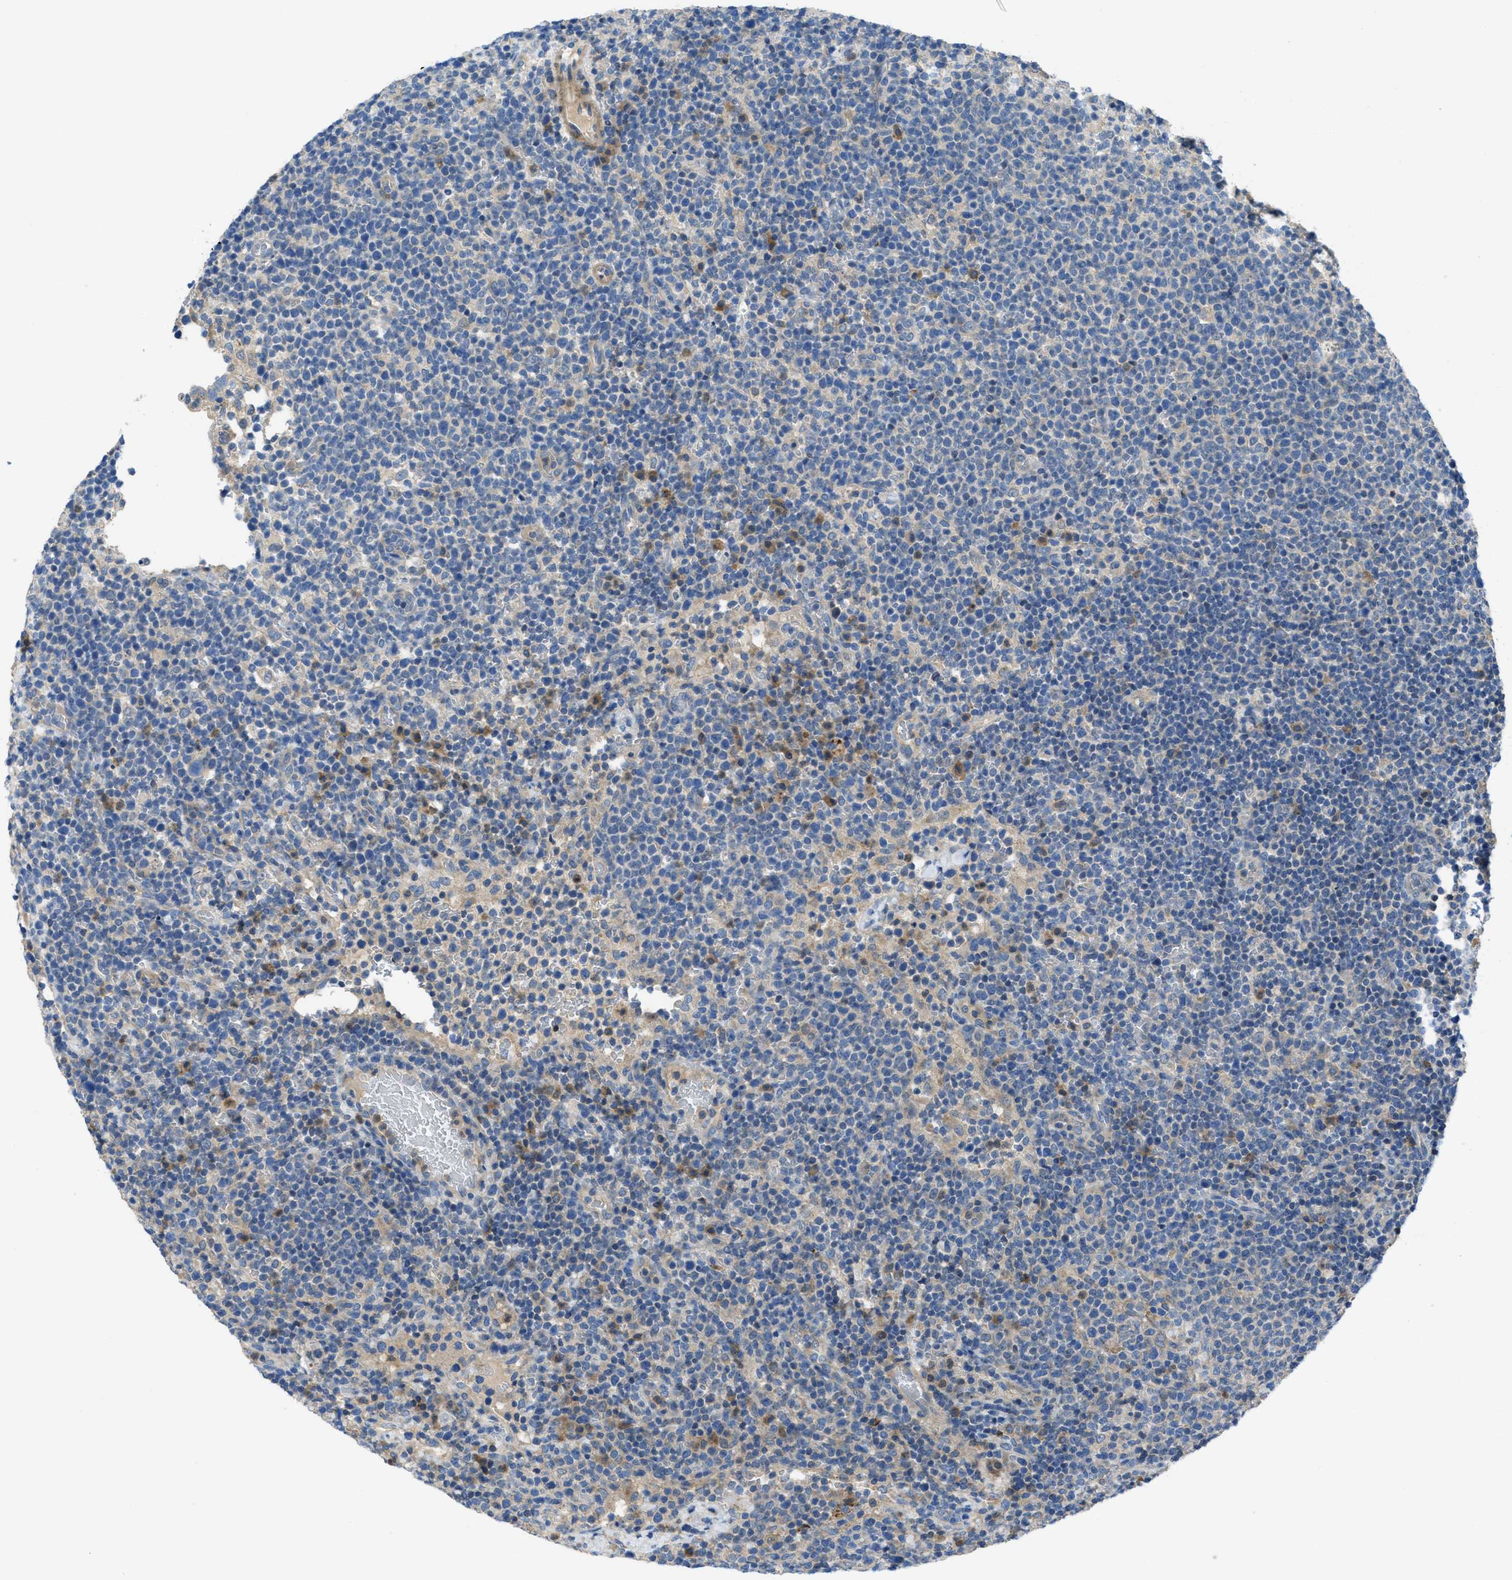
{"staining": {"intensity": "negative", "quantity": "none", "location": "none"}, "tissue": "lymphoma", "cell_type": "Tumor cells", "image_type": "cancer", "snomed": [{"axis": "morphology", "description": "Malignant lymphoma, non-Hodgkin's type, High grade"}, {"axis": "topography", "description": "Lymph node"}], "caption": "A micrograph of human high-grade malignant lymphoma, non-Hodgkin's type is negative for staining in tumor cells.", "gene": "MAP3K20", "patient": {"sex": "male", "age": 61}}